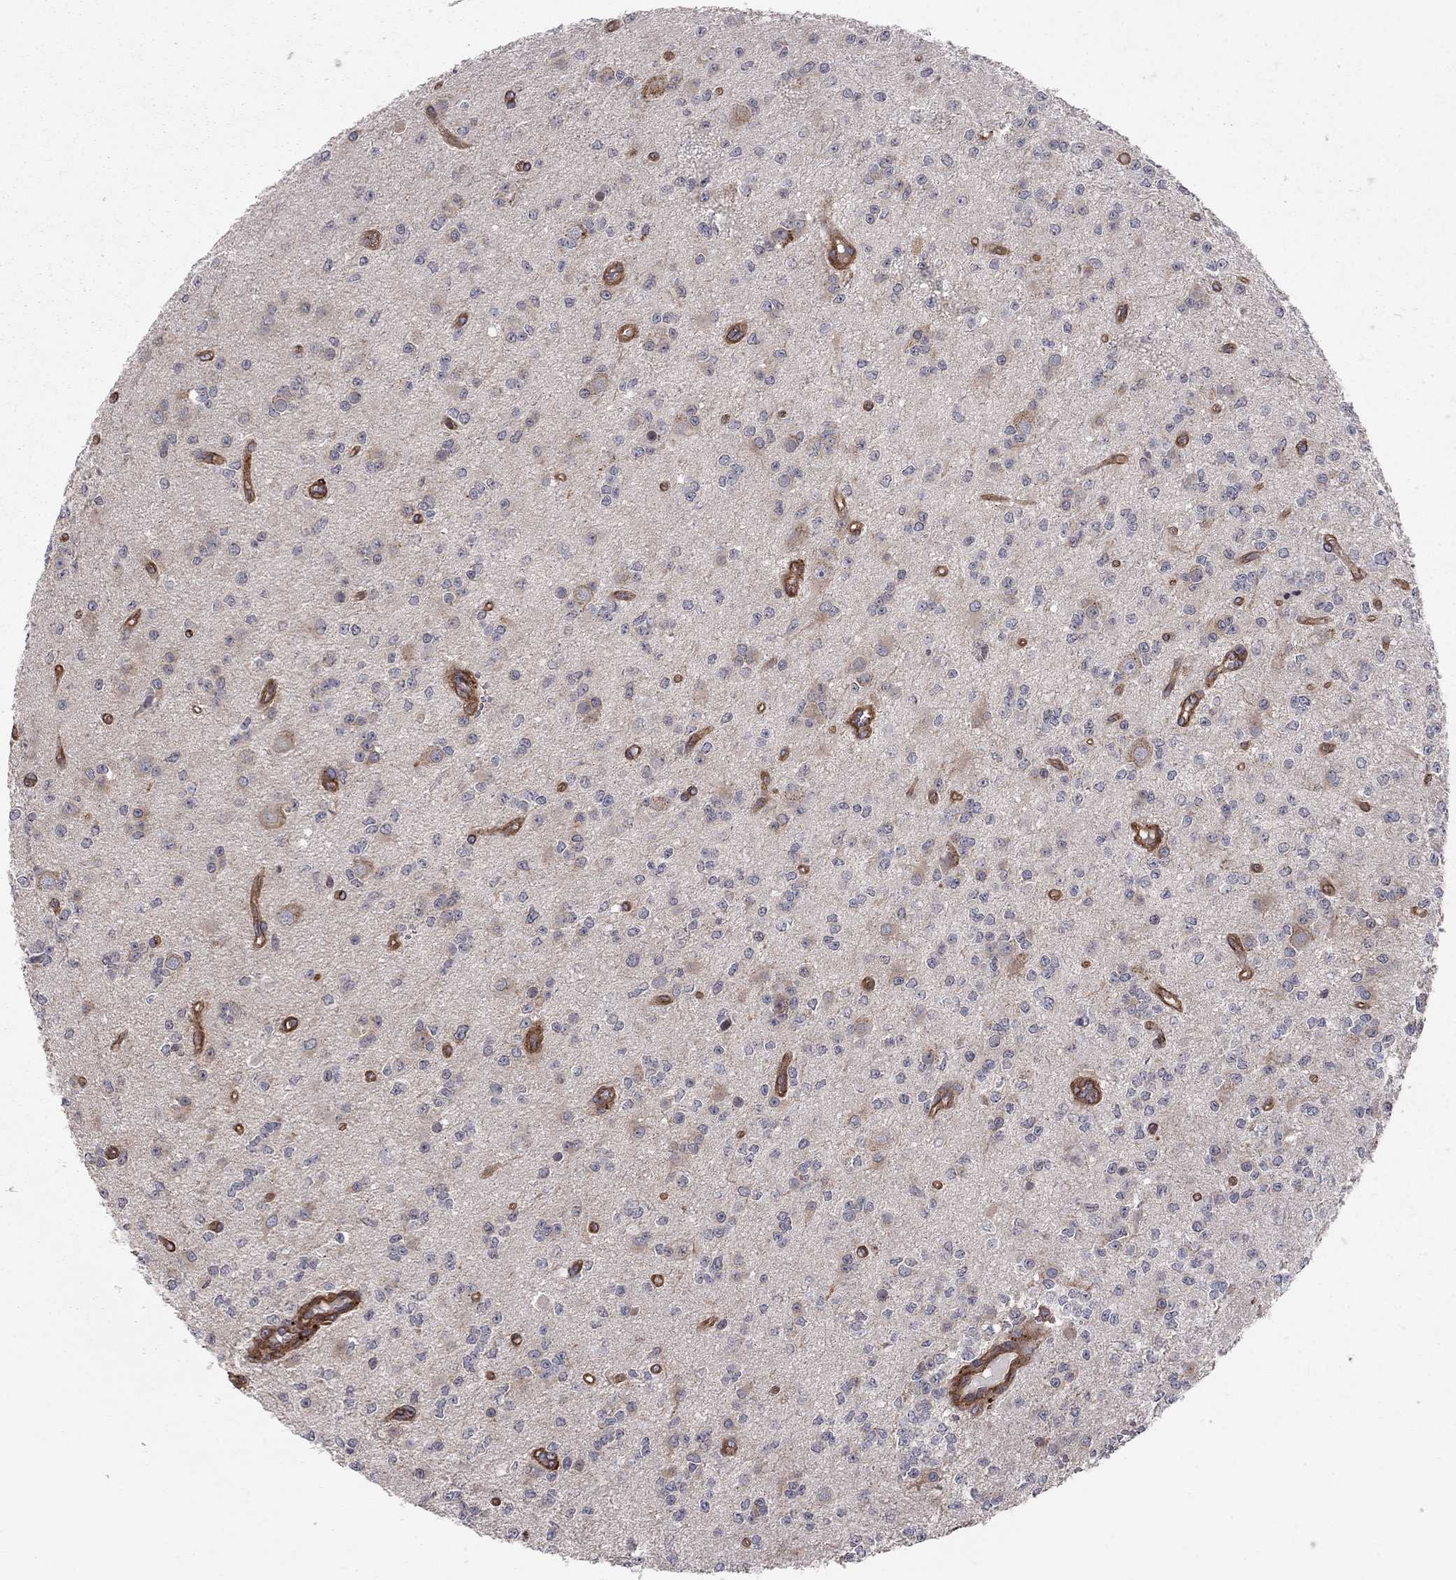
{"staining": {"intensity": "negative", "quantity": "none", "location": "none"}, "tissue": "glioma", "cell_type": "Tumor cells", "image_type": "cancer", "snomed": [{"axis": "morphology", "description": "Glioma, malignant, Low grade"}, {"axis": "topography", "description": "Brain"}], "caption": "This is an IHC image of glioma. There is no staining in tumor cells.", "gene": "RASEF", "patient": {"sex": "female", "age": 45}}